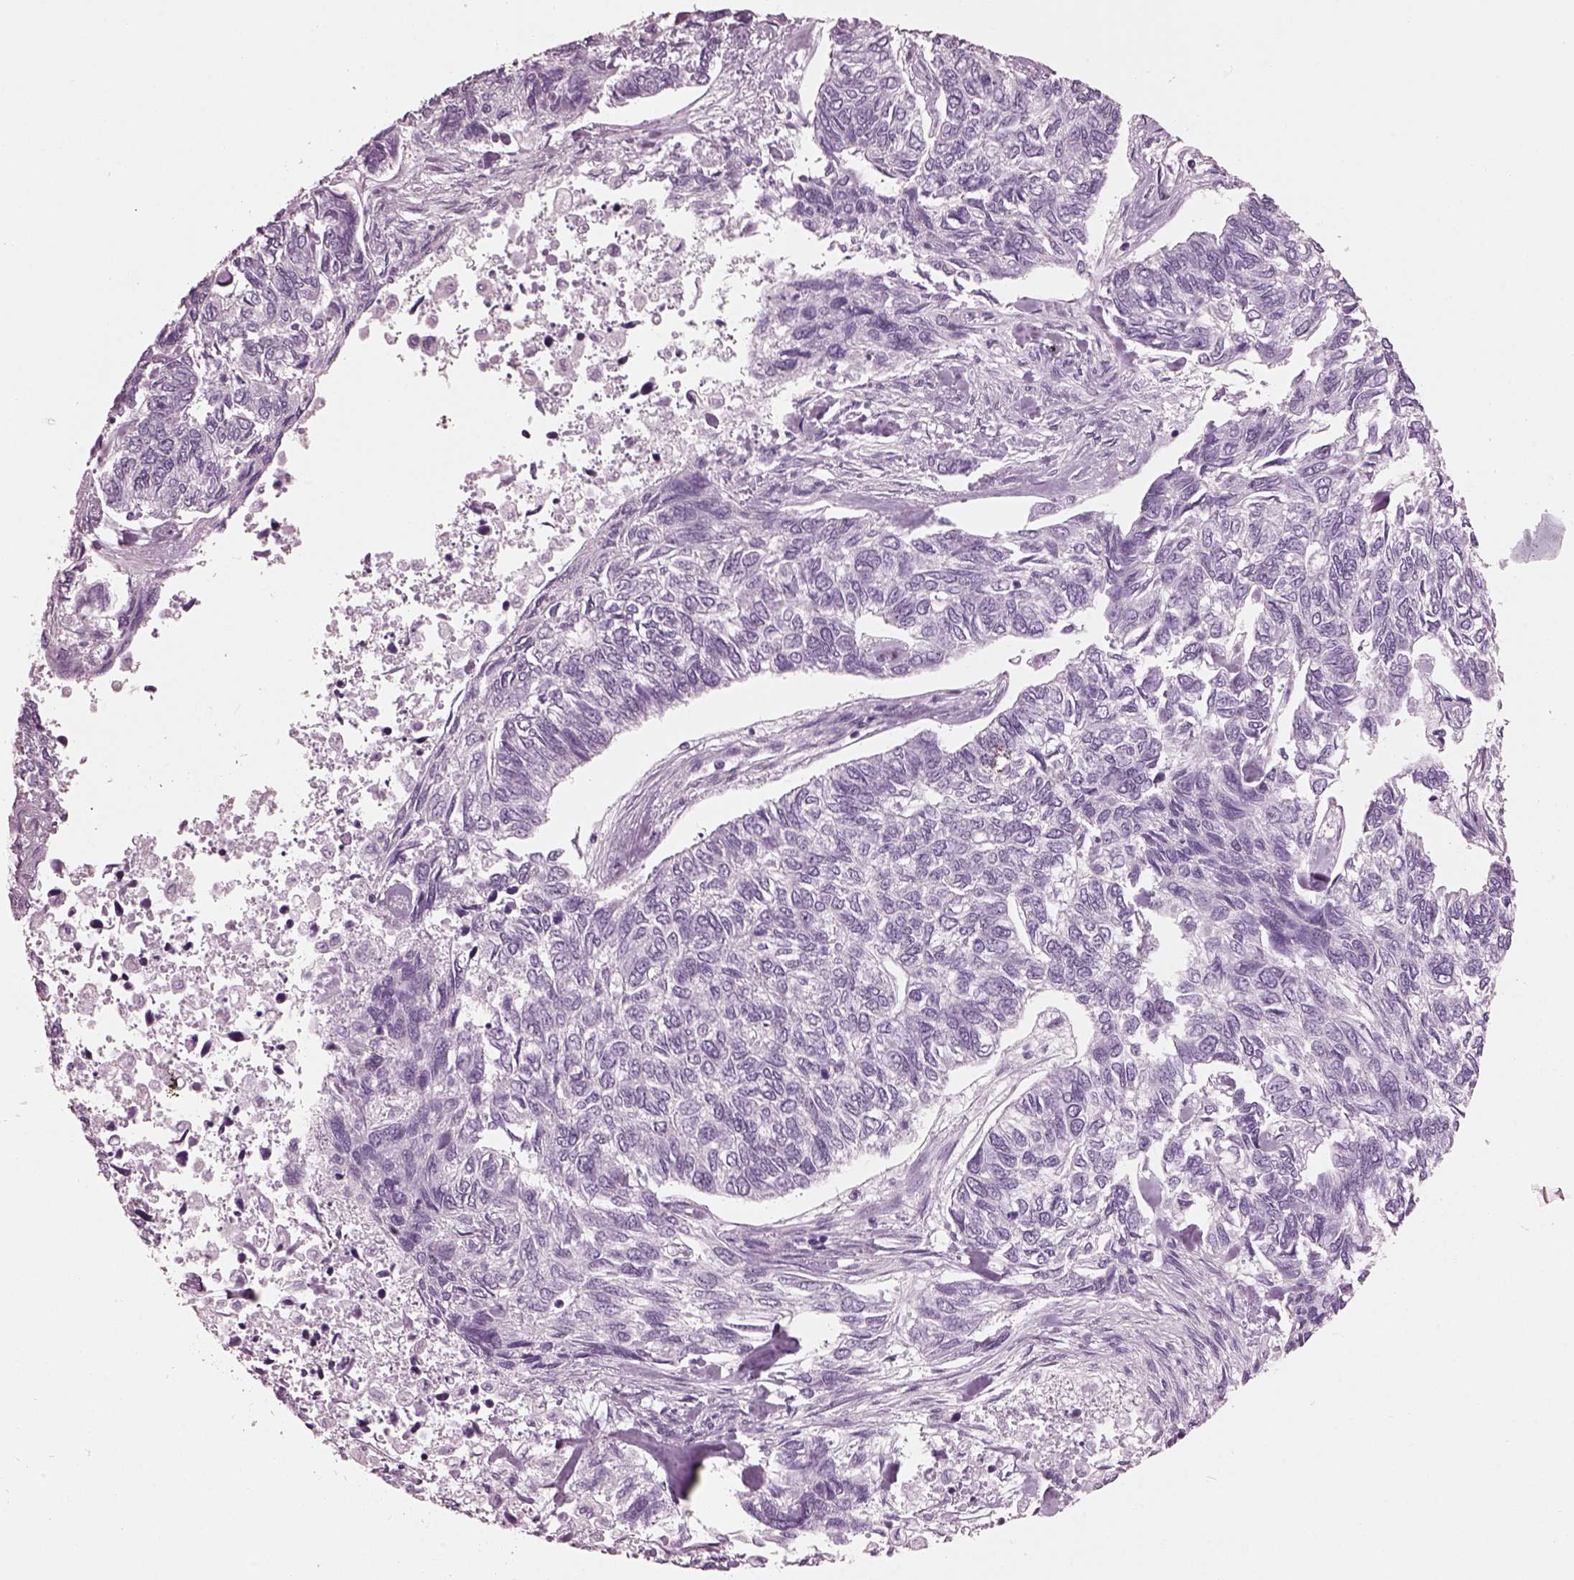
{"staining": {"intensity": "negative", "quantity": "none", "location": "none"}, "tissue": "skin cancer", "cell_type": "Tumor cells", "image_type": "cancer", "snomed": [{"axis": "morphology", "description": "Basal cell carcinoma"}, {"axis": "topography", "description": "Skin"}], "caption": "IHC of human skin cancer (basal cell carcinoma) exhibits no positivity in tumor cells.", "gene": "HYDIN", "patient": {"sex": "female", "age": 65}}